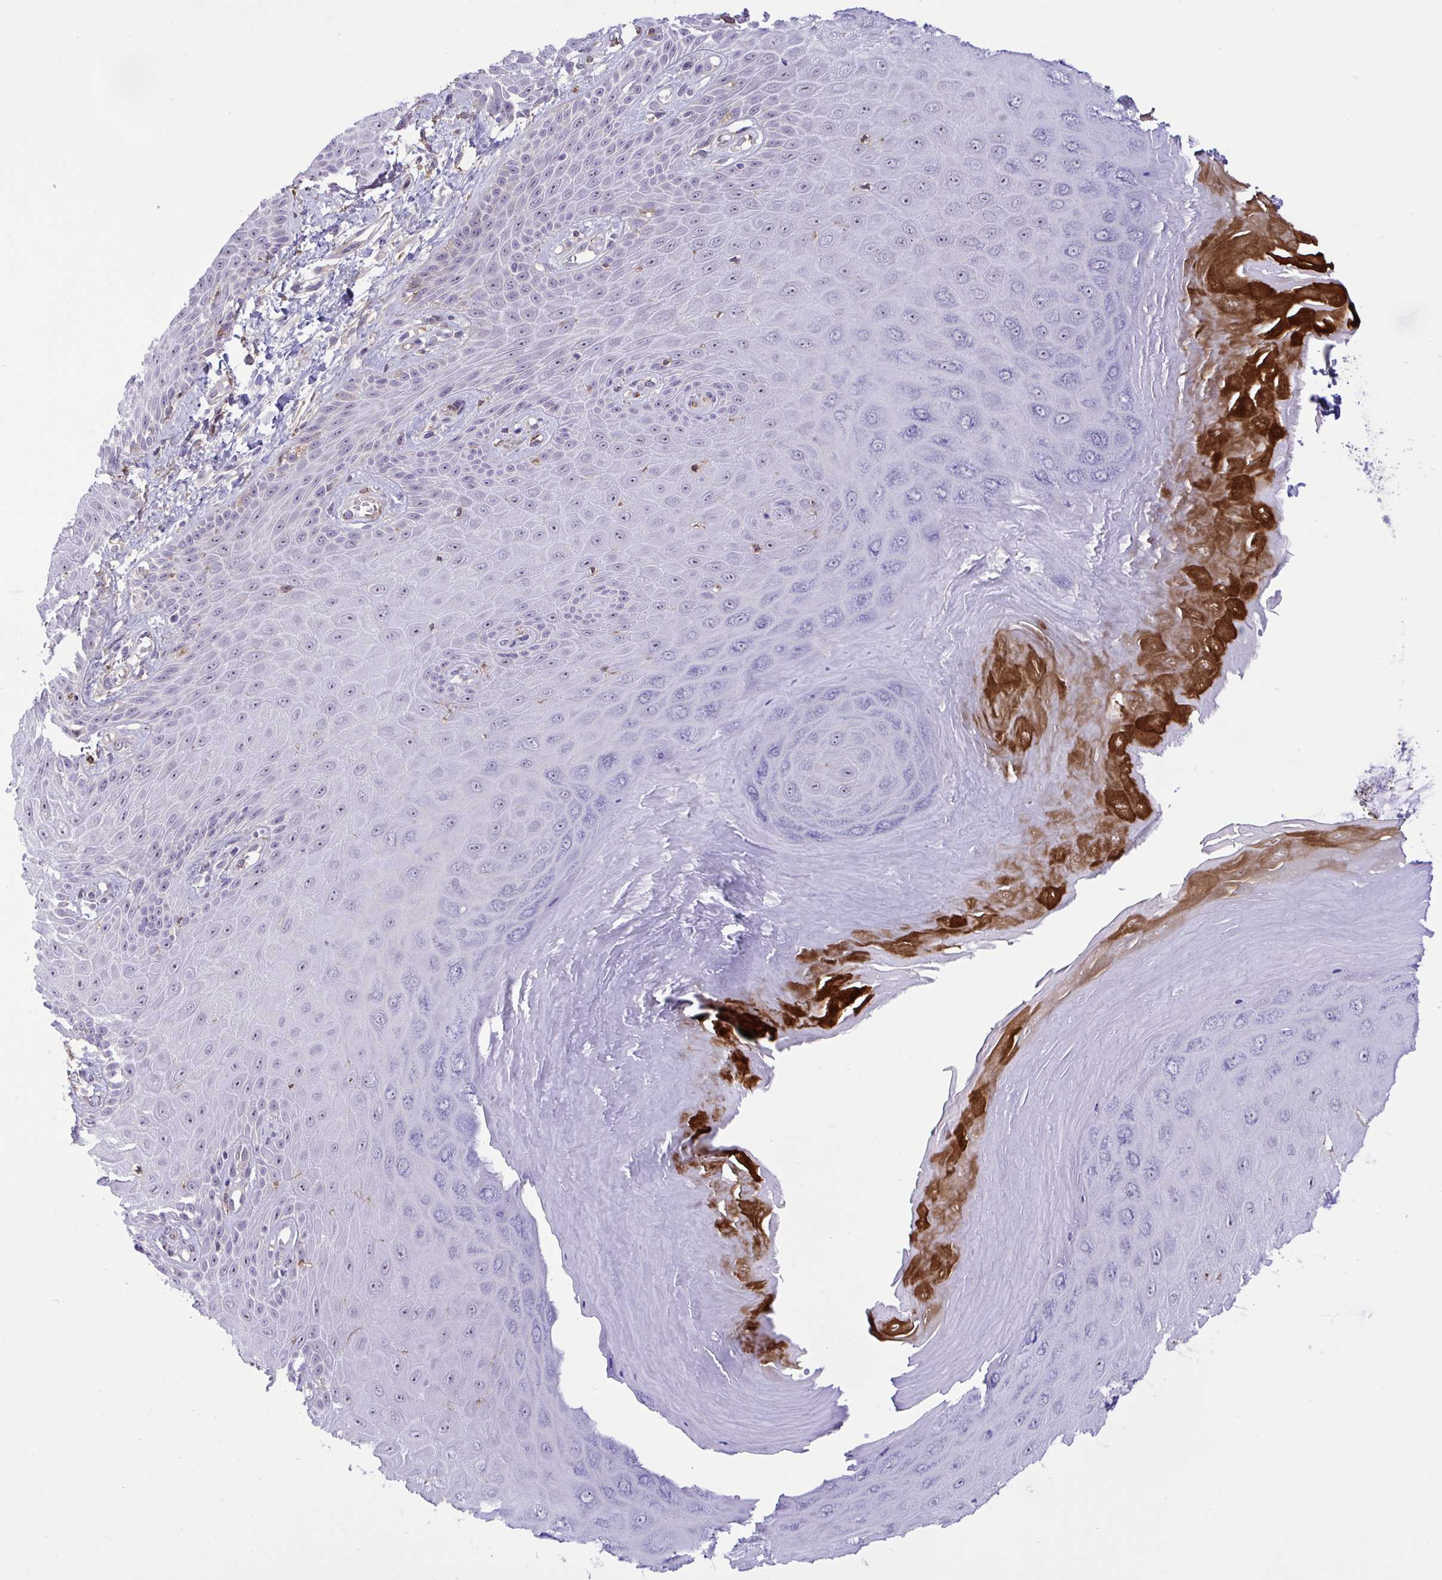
{"staining": {"intensity": "moderate", "quantity": "<25%", "location": "cytoplasmic/membranous,nuclear"}, "tissue": "skin", "cell_type": "Epidermal cells", "image_type": "normal", "snomed": [{"axis": "morphology", "description": "Normal tissue, NOS"}, {"axis": "topography", "description": "Anal"}, {"axis": "topography", "description": "Peripheral nerve tissue"}], "caption": "A micrograph showing moderate cytoplasmic/membranous,nuclear staining in approximately <25% of epidermal cells in normal skin, as visualized by brown immunohistochemical staining.", "gene": "CD101", "patient": {"sex": "male", "age": 78}}